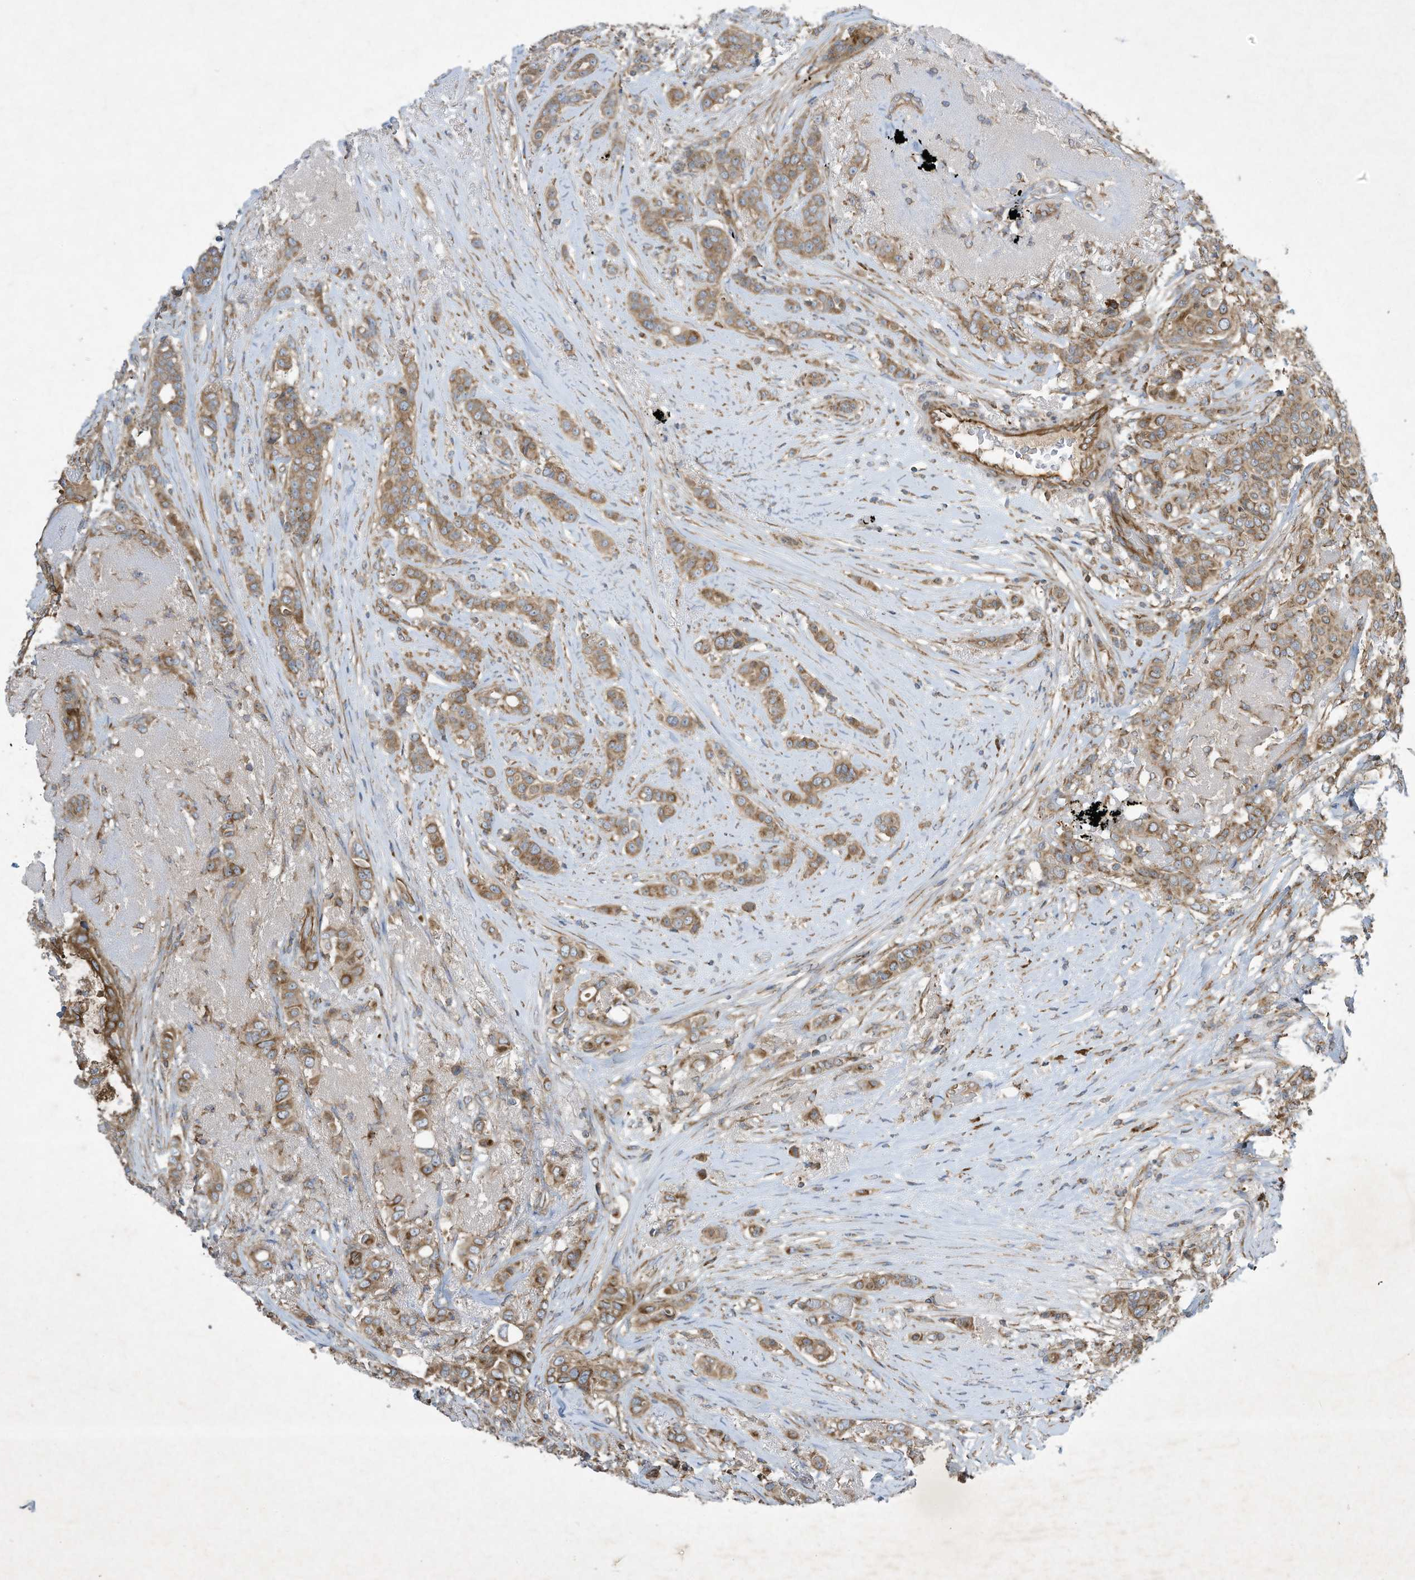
{"staining": {"intensity": "moderate", "quantity": ">75%", "location": "cytoplasmic/membranous"}, "tissue": "breast cancer", "cell_type": "Tumor cells", "image_type": "cancer", "snomed": [{"axis": "morphology", "description": "Lobular carcinoma"}, {"axis": "topography", "description": "Breast"}], "caption": "Breast cancer (lobular carcinoma) stained for a protein (brown) reveals moderate cytoplasmic/membranous positive expression in about >75% of tumor cells.", "gene": "SYNJ2", "patient": {"sex": "female", "age": 51}}